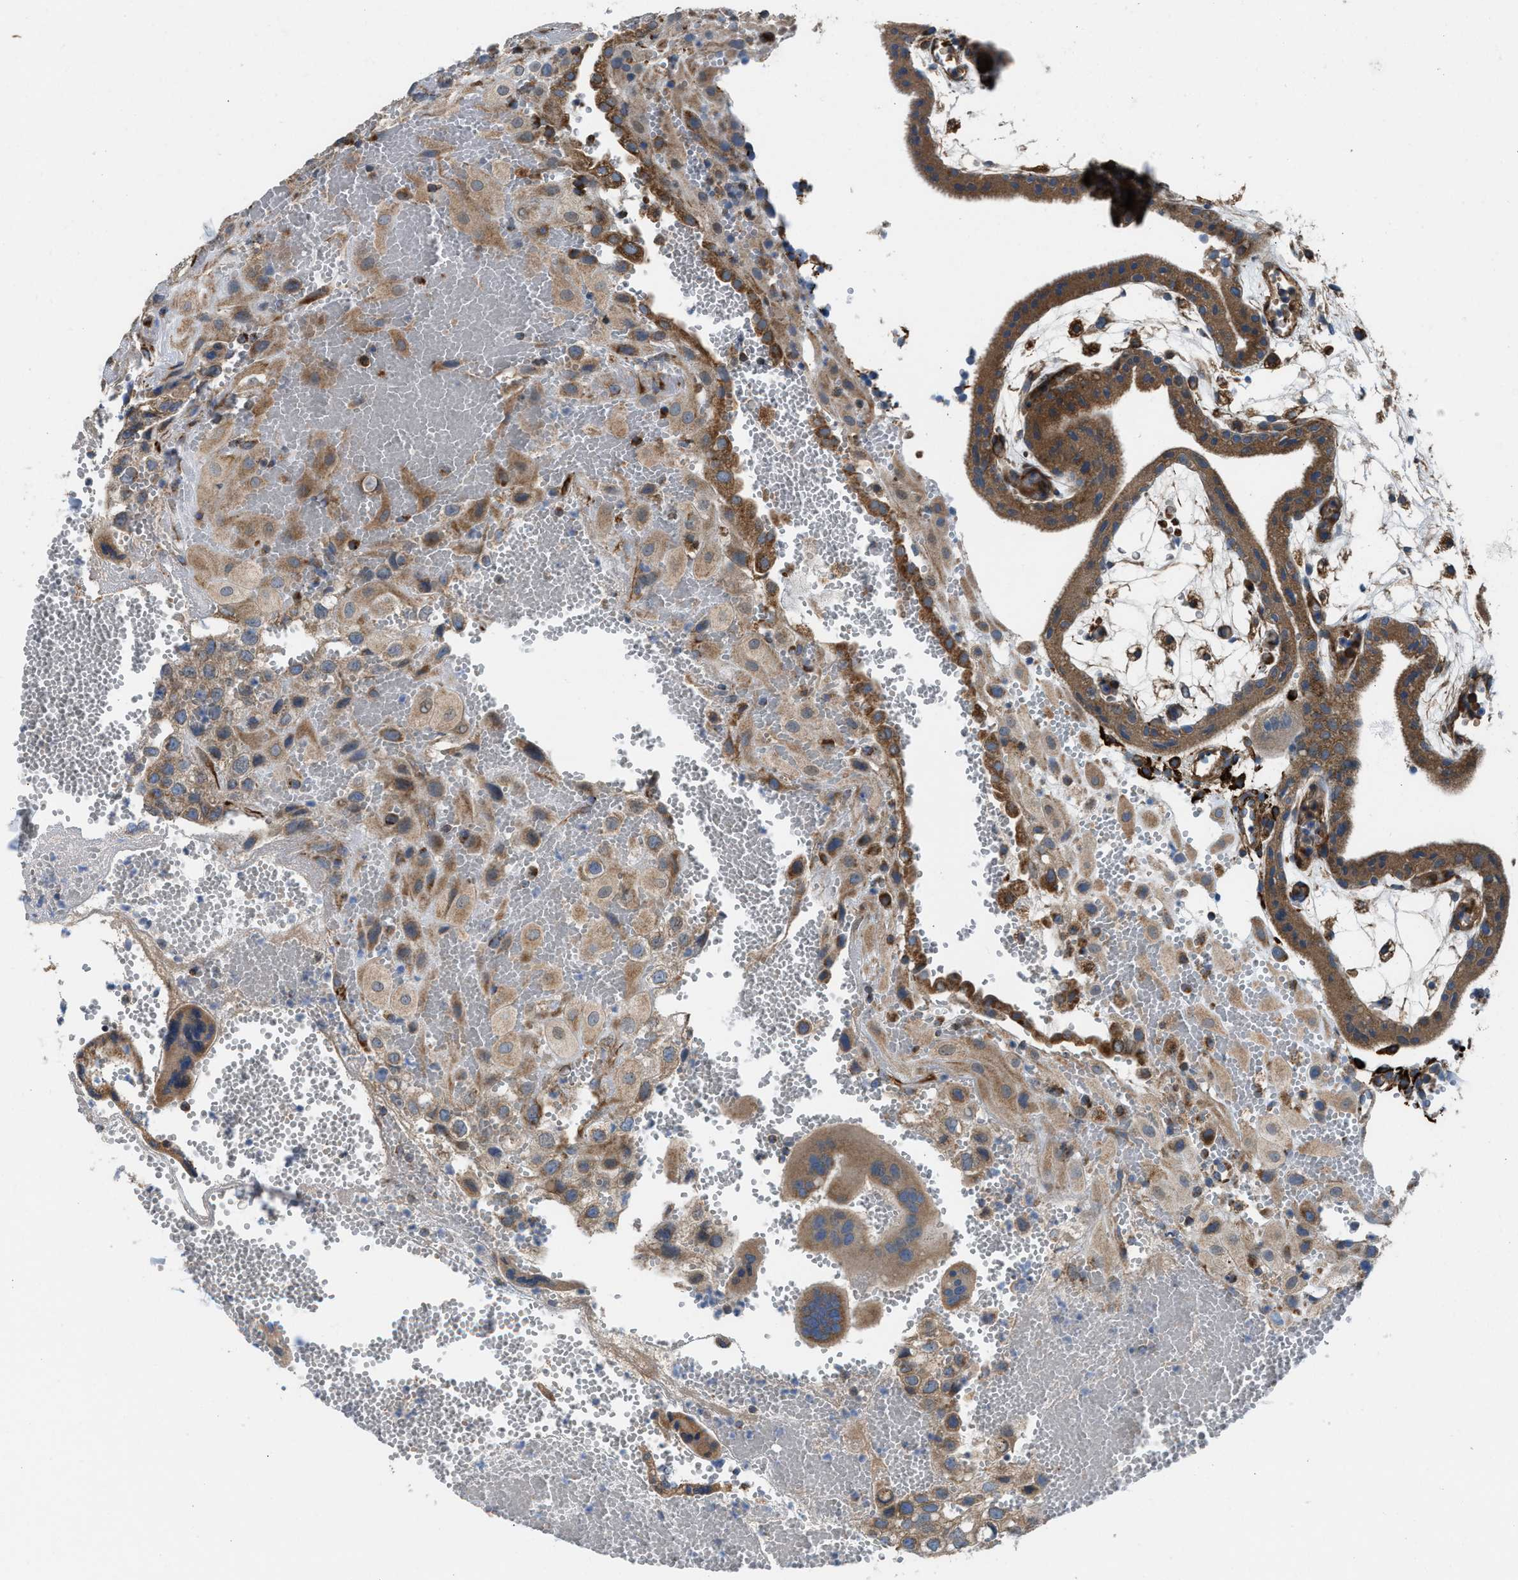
{"staining": {"intensity": "moderate", "quantity": ">75%", "location": "cytoplasmic/membranous"}, "tissue": "placenta", "cell_type": "Decidual cells", "image_type": "normal", "snomed": [{"axis": "morphology", "description": "Normal tissue, NOS"}, {"axis": "topography", "description": "Placenta"}], "caption": "Placenta stained with immunohistochemistry (IHC) reveals moderate cytoplasmic/membranous positivity in approximately >75% of decidual cells. (DAB = brown stain, brightfield microscopy at high magnification).", "gene": "SLC10A3", "patient": {"sex": "female", "age": 18}}